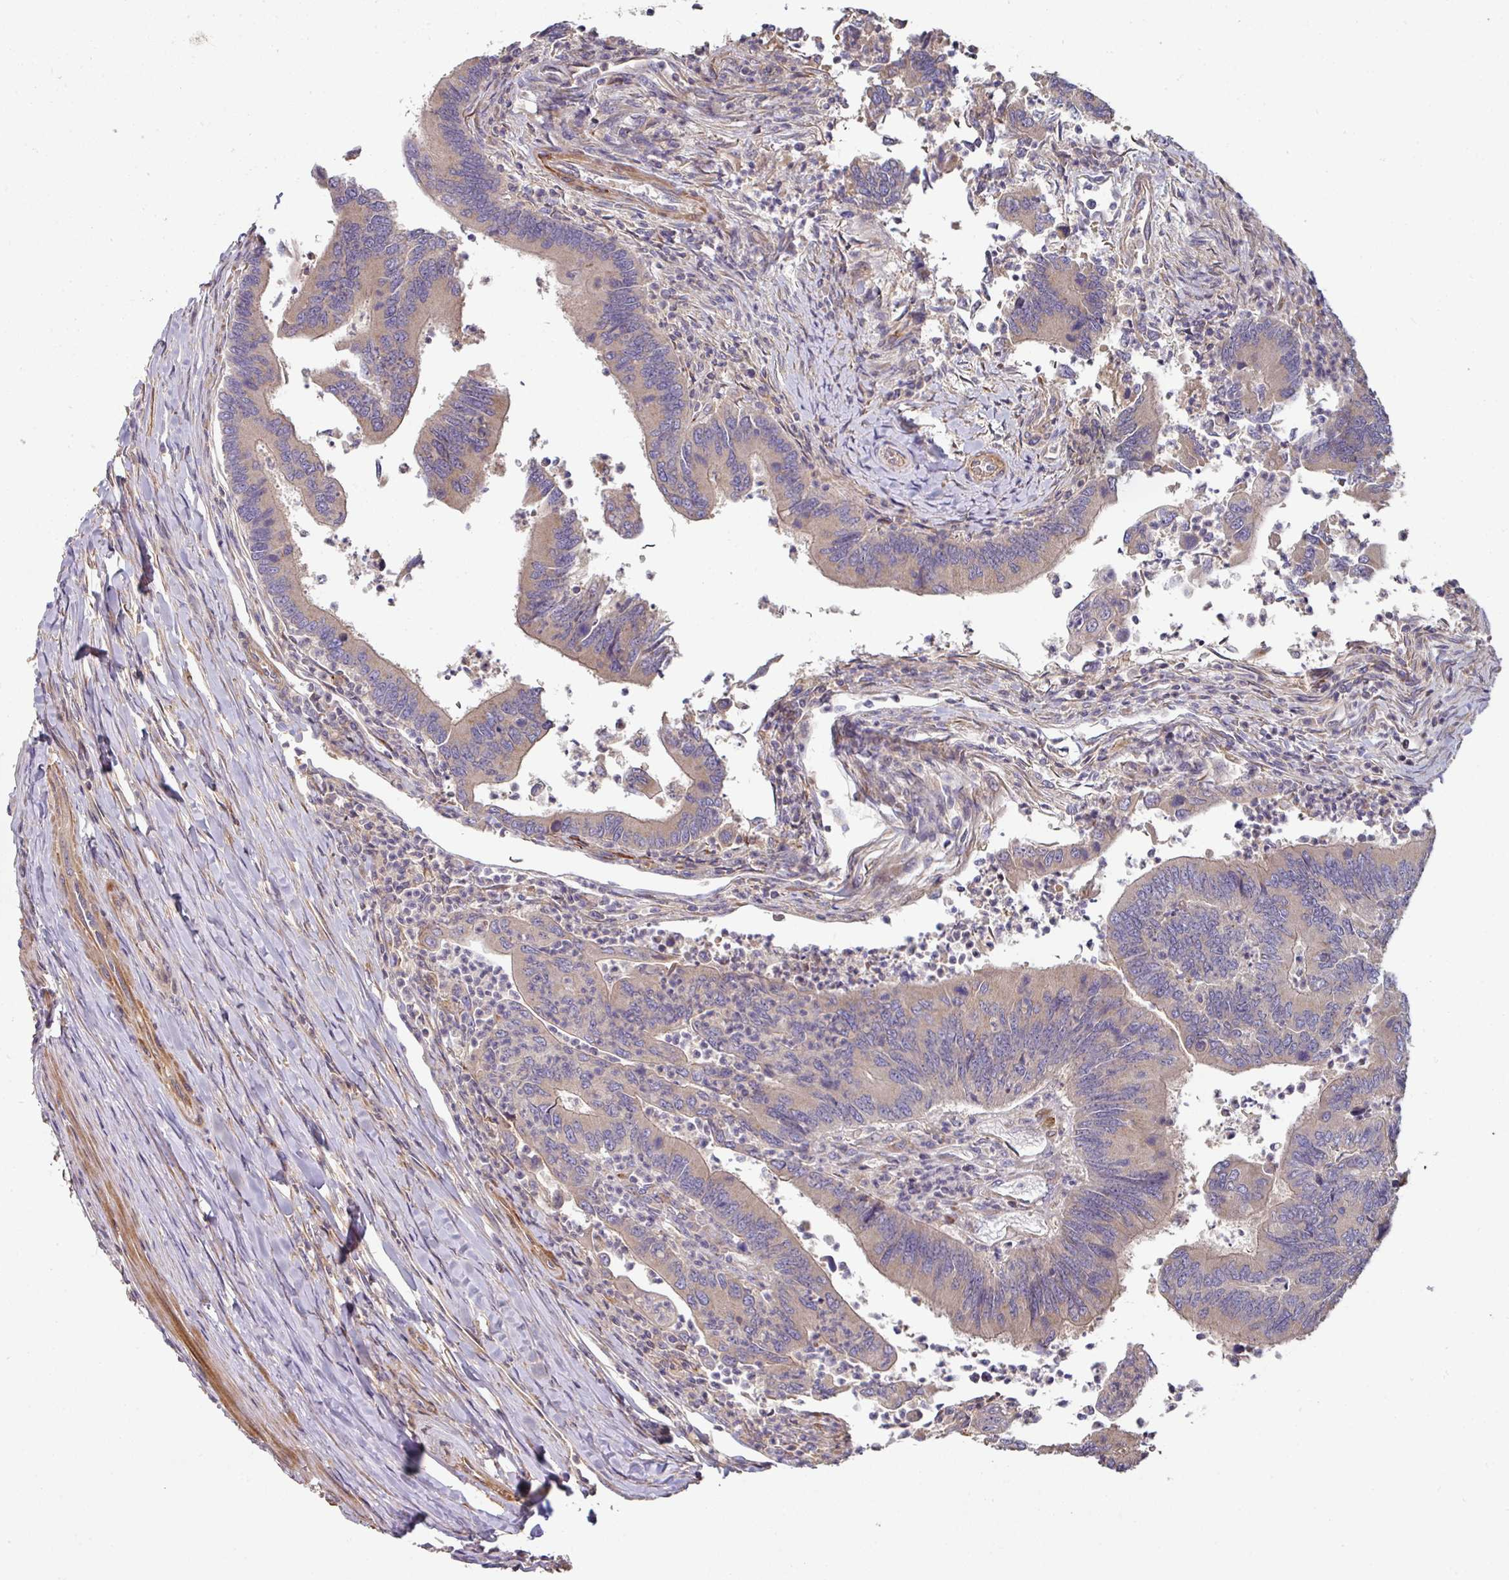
{"staining": {"intensity": "weak", "quantity": "25%-75%", "location": "cytoplasmic/membranous"}, "tissue": "colorectal cancer", "cell_type": "Tumor cells", "image_type": "cancer", "snomed": [{"axis": "morphology", "description": "Adenocarcinoma, NOS"}, {"axis": "topography", "description": "Colon"}], "caption": "There is low levels of weak cytoplasmic/membranous expression in tumor cells of colorectal cancer, as demonstrated by immunohistochemical staining (brown color).", "gene": "SIK1", "patient": {"sex": "female", "age": 67}}